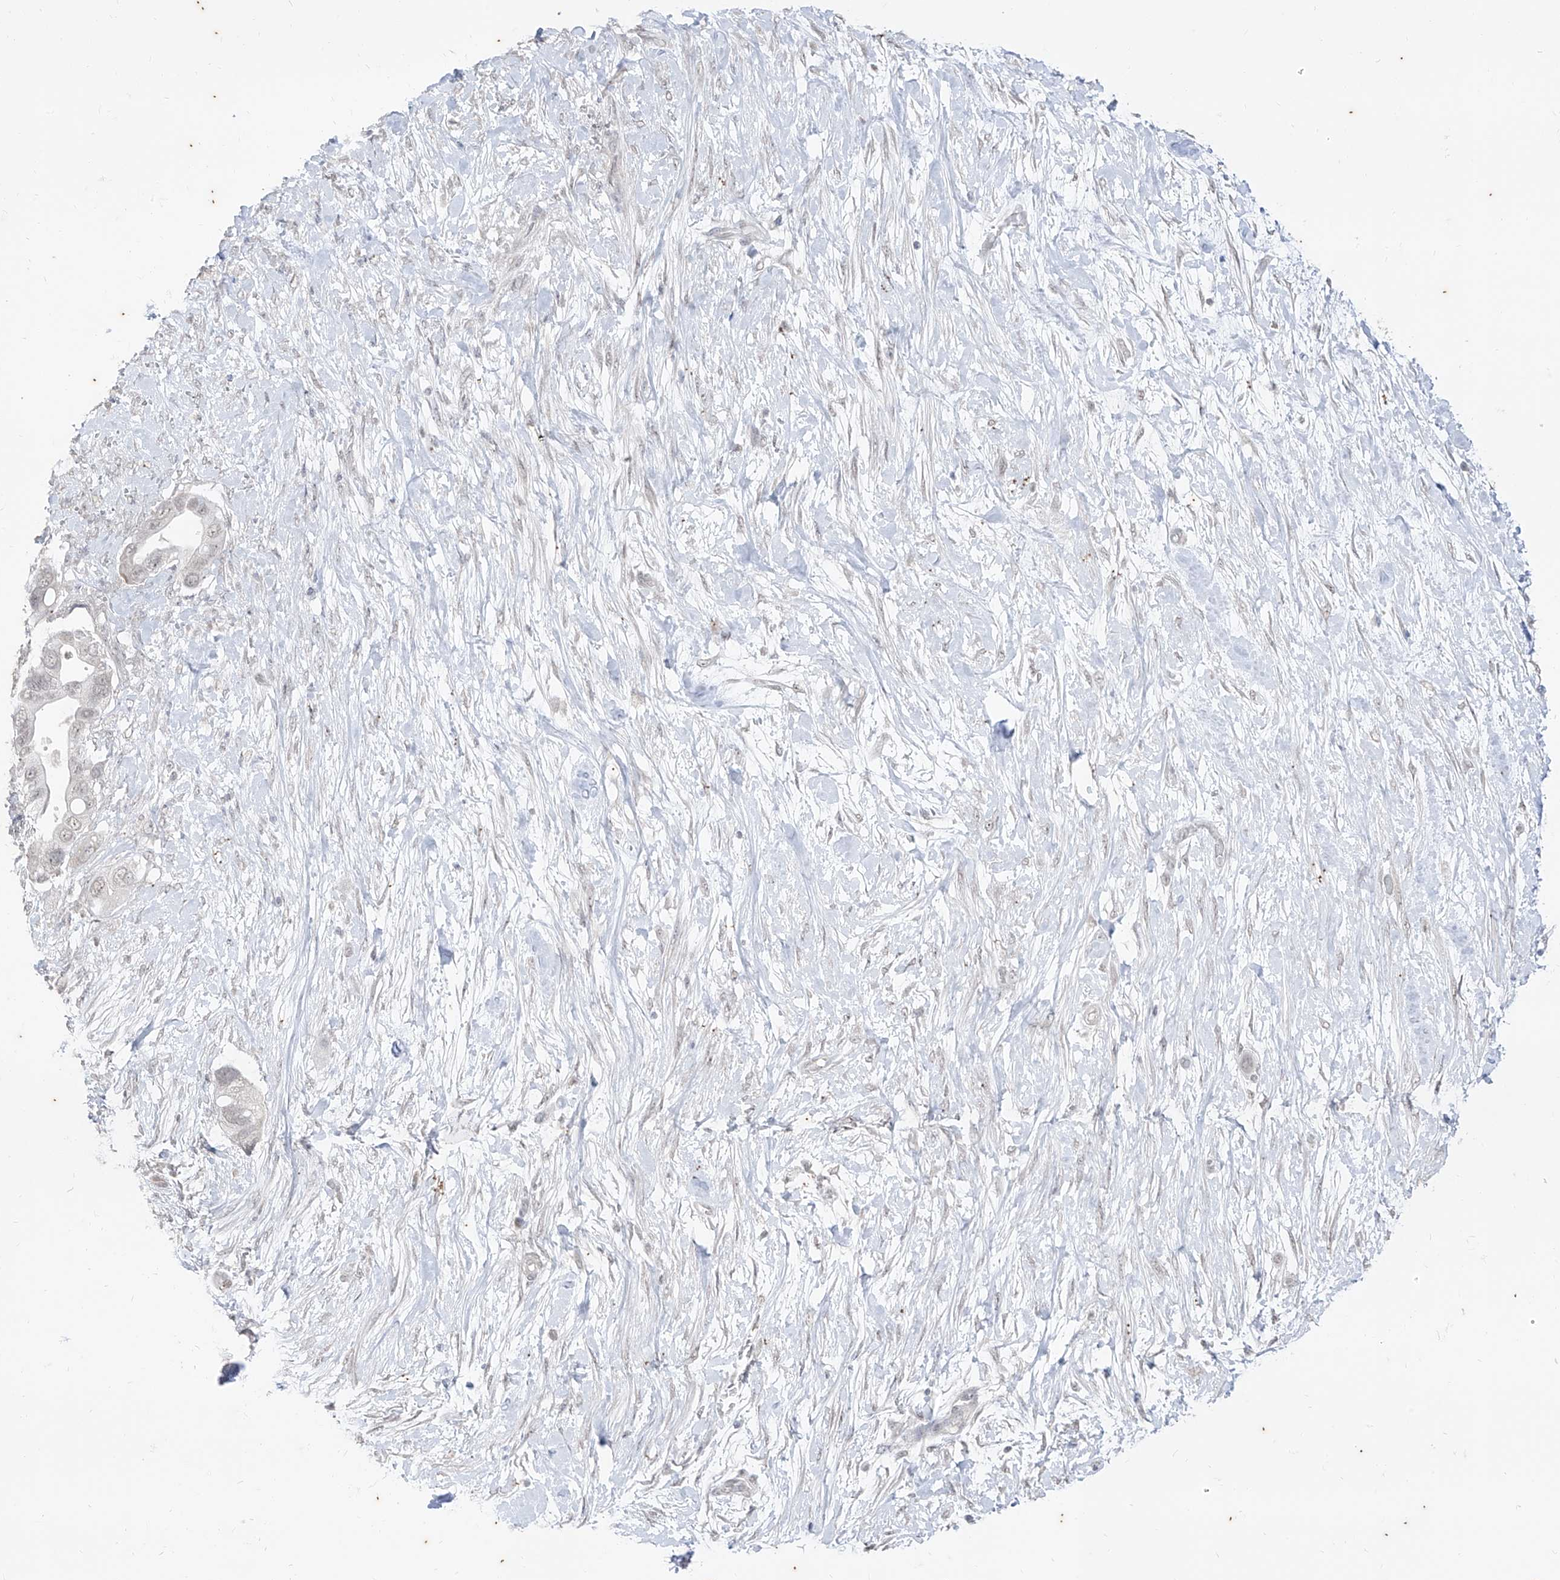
{"staining": {"intensity": "negative", "quantity": "none", "location": "none"}, "tissue": "pancreatic cancer", "cell_type": "Tumor cells", "image_type": "cancer", "snomed": [{"axis": "morphology", "description": "Adenocarcinoma, NOS"}, {"axis": "topography", "description": "Pancreas"}], "caption": "Micrograph shows no protein staining in tumor cells of adenocarcinoma (pancreatic) tissue. (Immunohistochemistry, brightfield microscopy, high magnification).", "gene": "PHF20L1", "patient": {"sex": "male", "age": 68}}